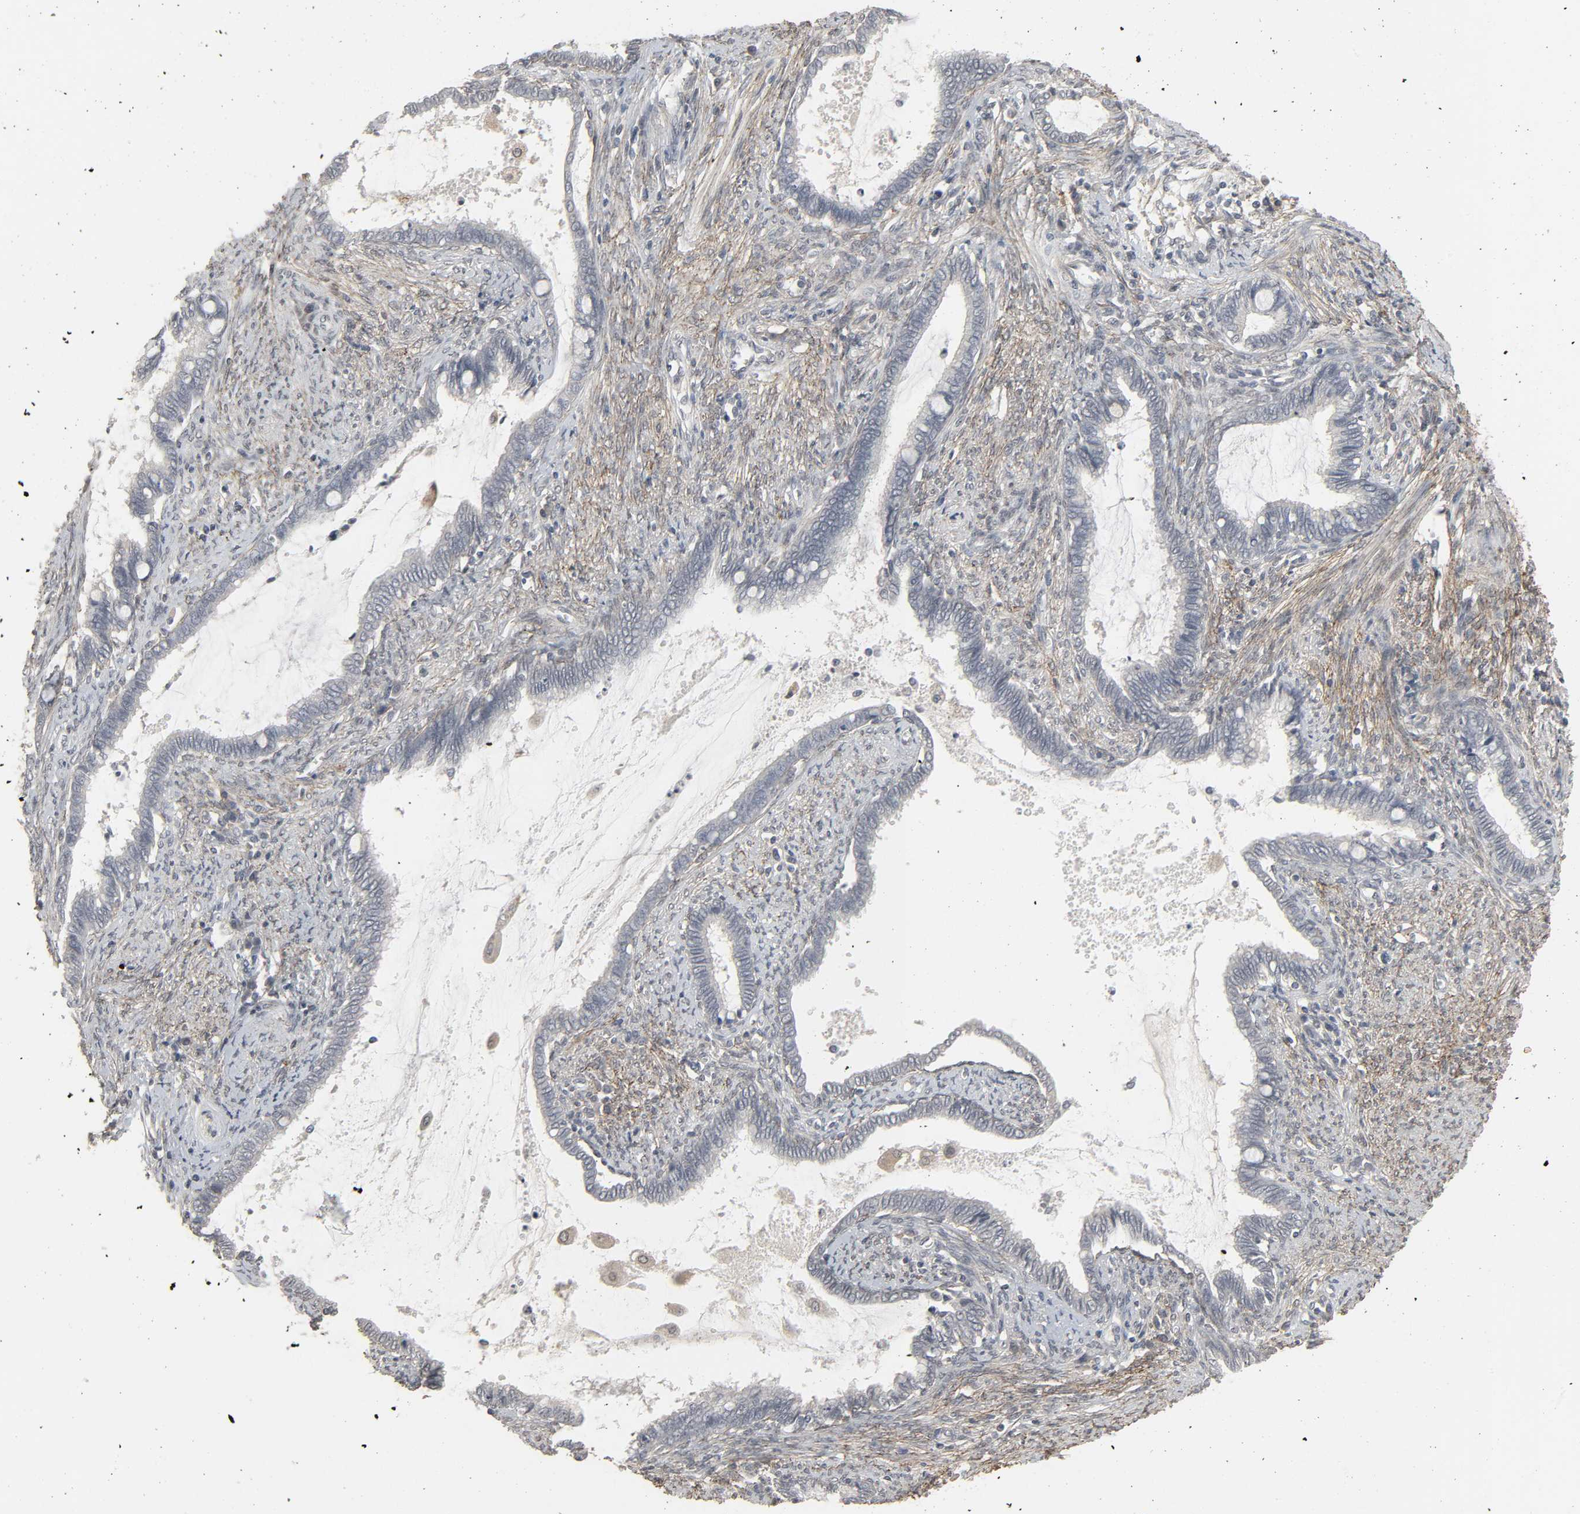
{"staining": {"intensity": "negative", "quantity": "none", "location": "none"}, "tissue": "cervical cancer", "cell_type": "Tumor cells", "image_type": "cancer", "snomed": [{"axis": "morphology", "description": "Adenocarcinoma, NOS"}, {"axis": "topography", "description": "Cervix"}], "caption": "Immunohistochemistry (IHC) of cervical cancer reveals no expression in tumor cells.", "gene": "ZNF222", "patient": {"sex": "female", "age": 44}}